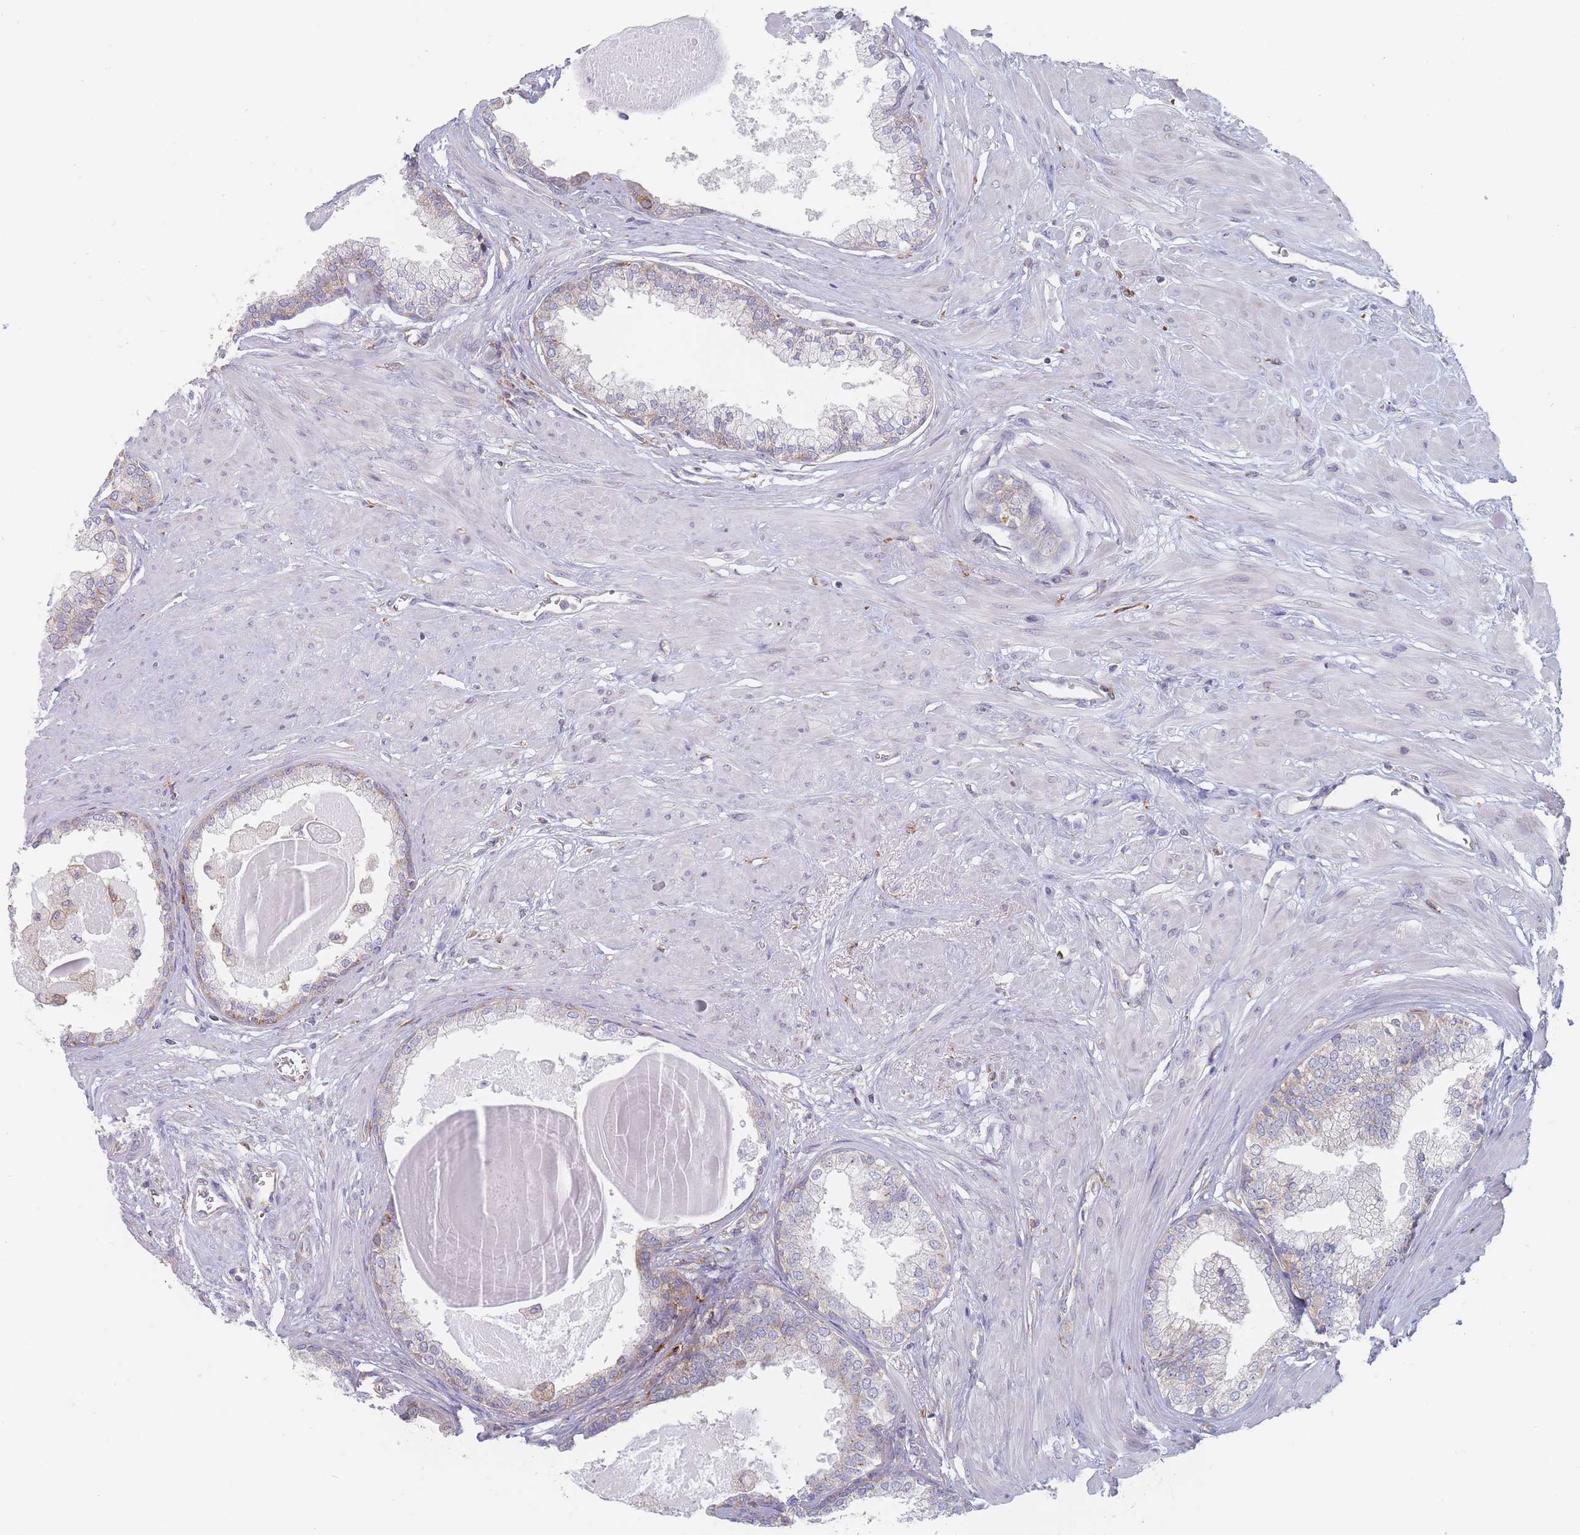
{"staining": {"intensity": "moderate", "quantity": "25%-75%", "location": "cytoplasmic/membranous"}, "tissue": "prostate", "cell_type": "Glandular cells", "image_type": "normal", "snomed": [{"axis": "morphology", "description": "Normal tissue, NOS"}, {"axis": "topography", "description": "Prostate"}], "caption": "Protein analysis of benign prostate shows moderate cytoplasmic/membranous staining in approximately 25%-75% of glandular cells. (Stains: DAB in brown, nuclei in blue, Microscopy: brightfield microscopy at high magnification).", "gene": "MAP1S", "patient": {"sex": "male", "age": 57}}